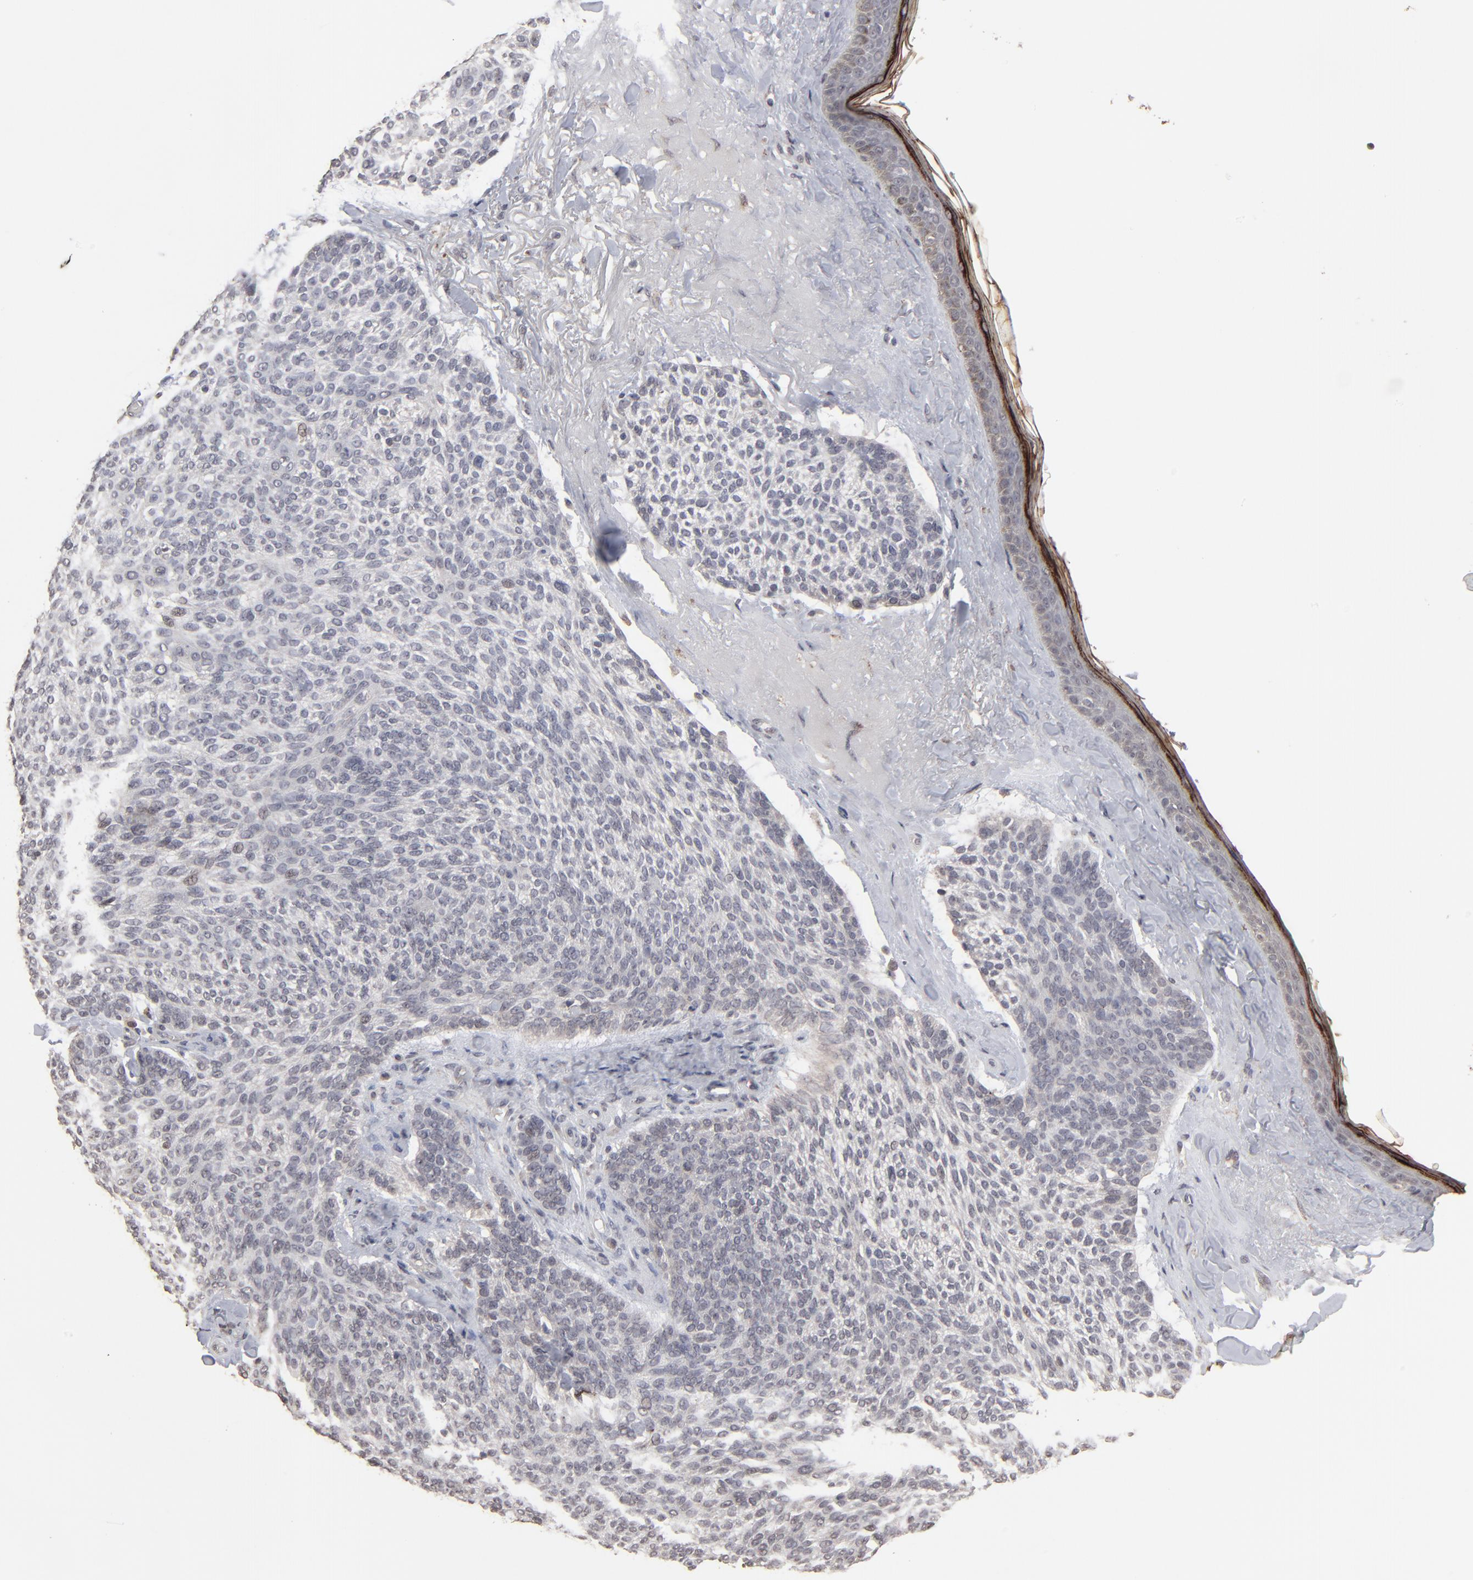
{"staining": {"intensity": "weak", "quantity": "<25%", "location": "cytoplasmic/membranous,nuclear"}, "tissue": "skin cancer", "cell_type": "Tumor cells", "image_type": "cancer", "snomed": [{"axis": "morphology", "description": "Normal tissue, NOS"}, {"axis": "morphology", "description": "Basal cell carcinoma"}, {"axis": "topography", "description": "Skin"}], "caption": "Skin cancer was stained to show a protein in brown. There is no significant staining in tumor cells.", "gene": "SLC22A17", "patient": {"sex": "female", "age": 70}}